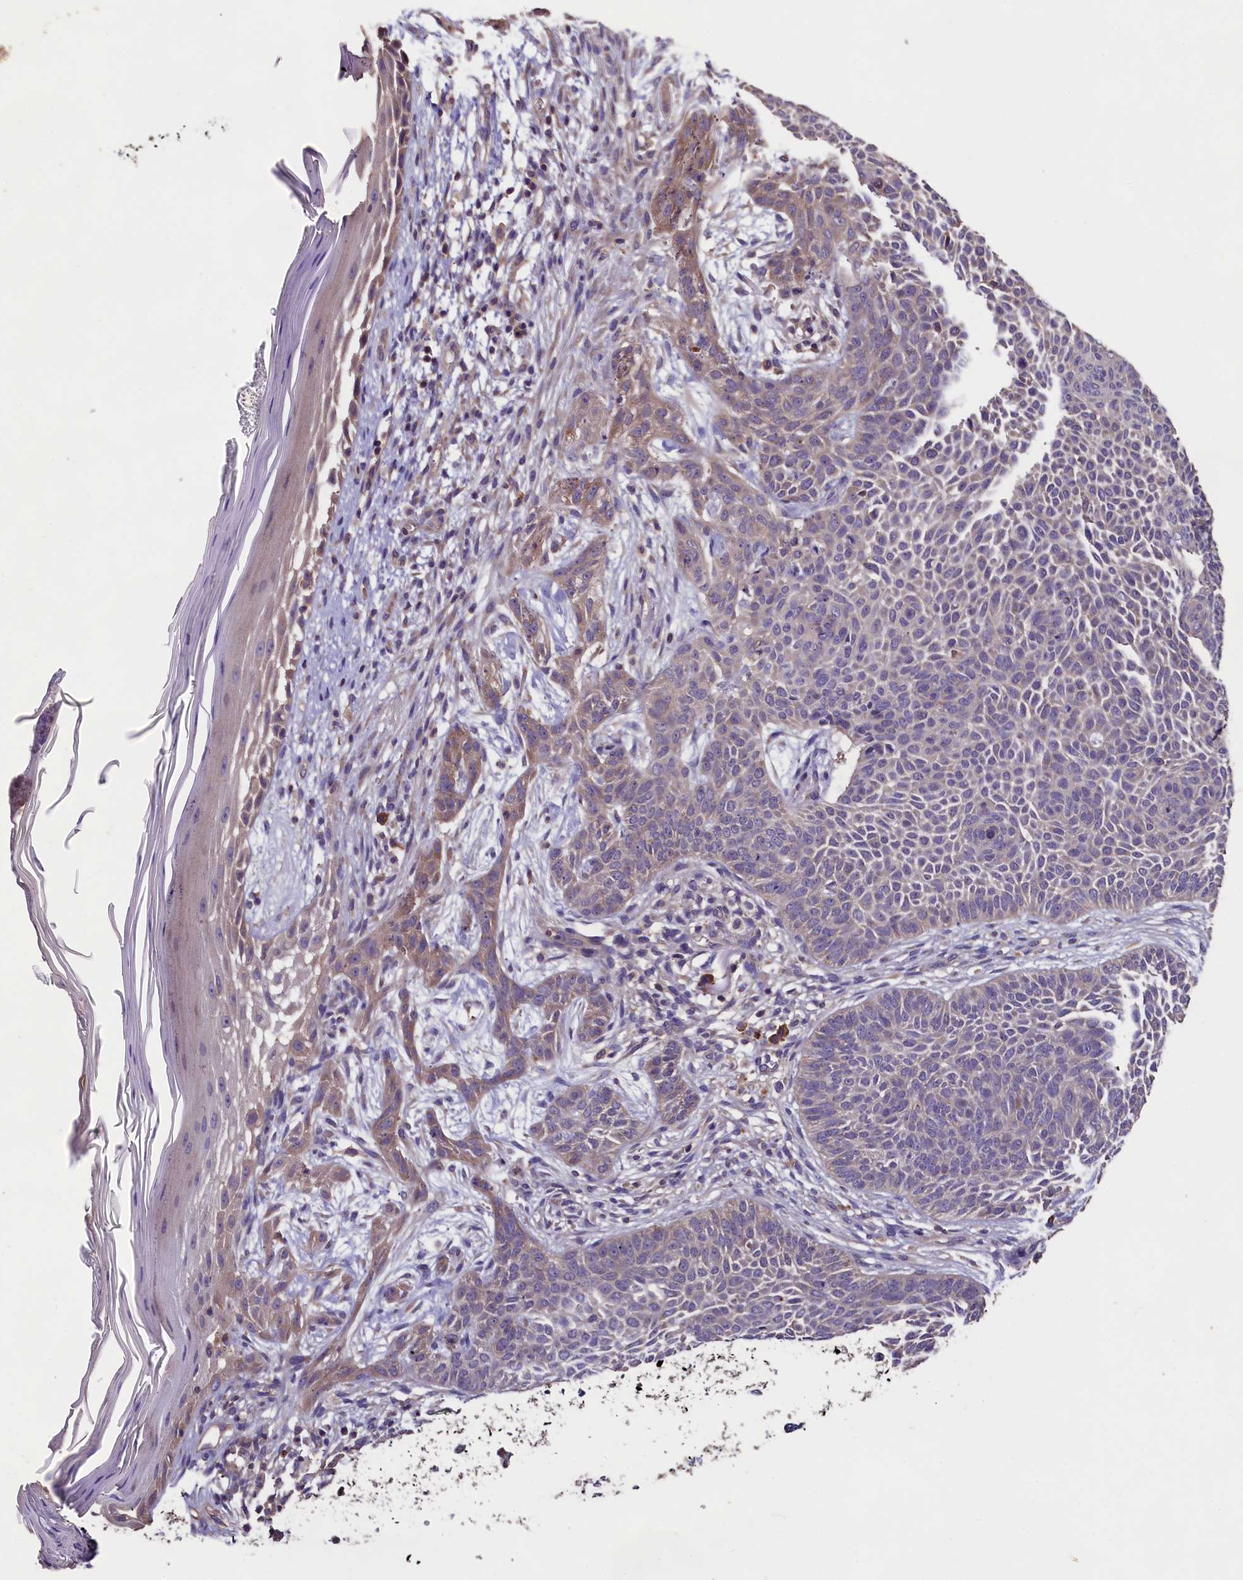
{"staining": {"intensity": "moderate", "quantity": "<25%", "location": "cytoplasmic/membranous"}, "tissue": "skin cancer", "cell_type": "Tumor cells", "image_type": "cancer", "snomed": [{"axis": "morphology", "description": "Basal cell carcinoma"}, {"axis": "topography", "description": "Skin"}], "caption": "Protein analysis of skin basal cell carcinoma tissue demonstrates moderate cytoplasmic/membranous staining in approximately <25% of tumor cells. (IHC, brightfield microscopy, high magnification).", "gene": "ENKD1", "patient": {"sex": "male", "age": 85}}